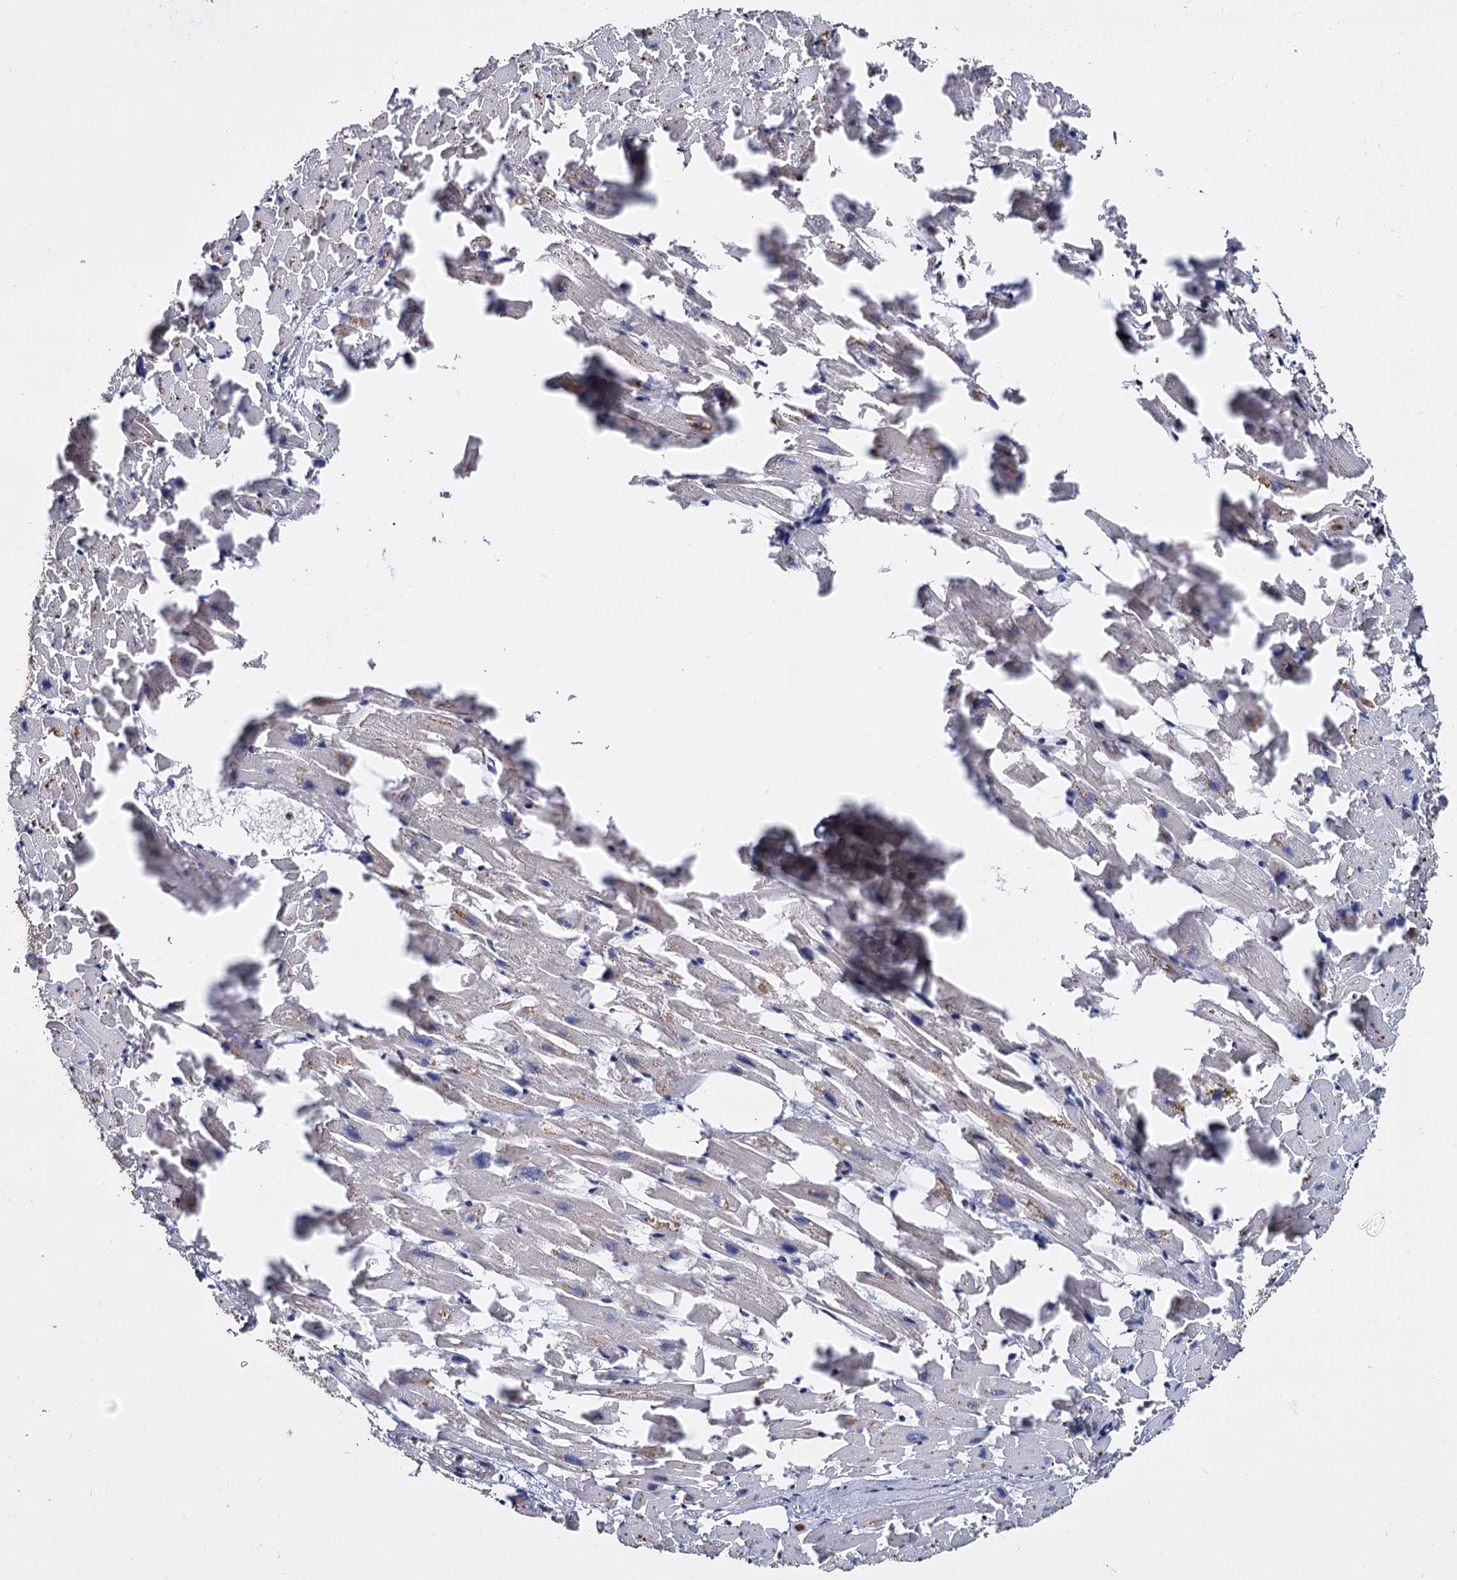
{"staining": {"intensity": "weak", "quantity": "25%-75%", "location": "cytoplasmic/membranous"}, "tissue": "heart muscle", "cell_type": "Cardiomyocytes", "image_type": "normal", "snomed": [{"axis": "morphology", "description": "Normal tissue, NOS"}, {"axis": "topography", "description": "Heart"}], "caption": "Human heart muscle stained with a brown dye reveals weak cytoplasmic/membranous positive expression in about 25%-75% of cardiomyocytes.", "gene": "ANKRD13A", "patient": {"sex": "female", "age": 64}}